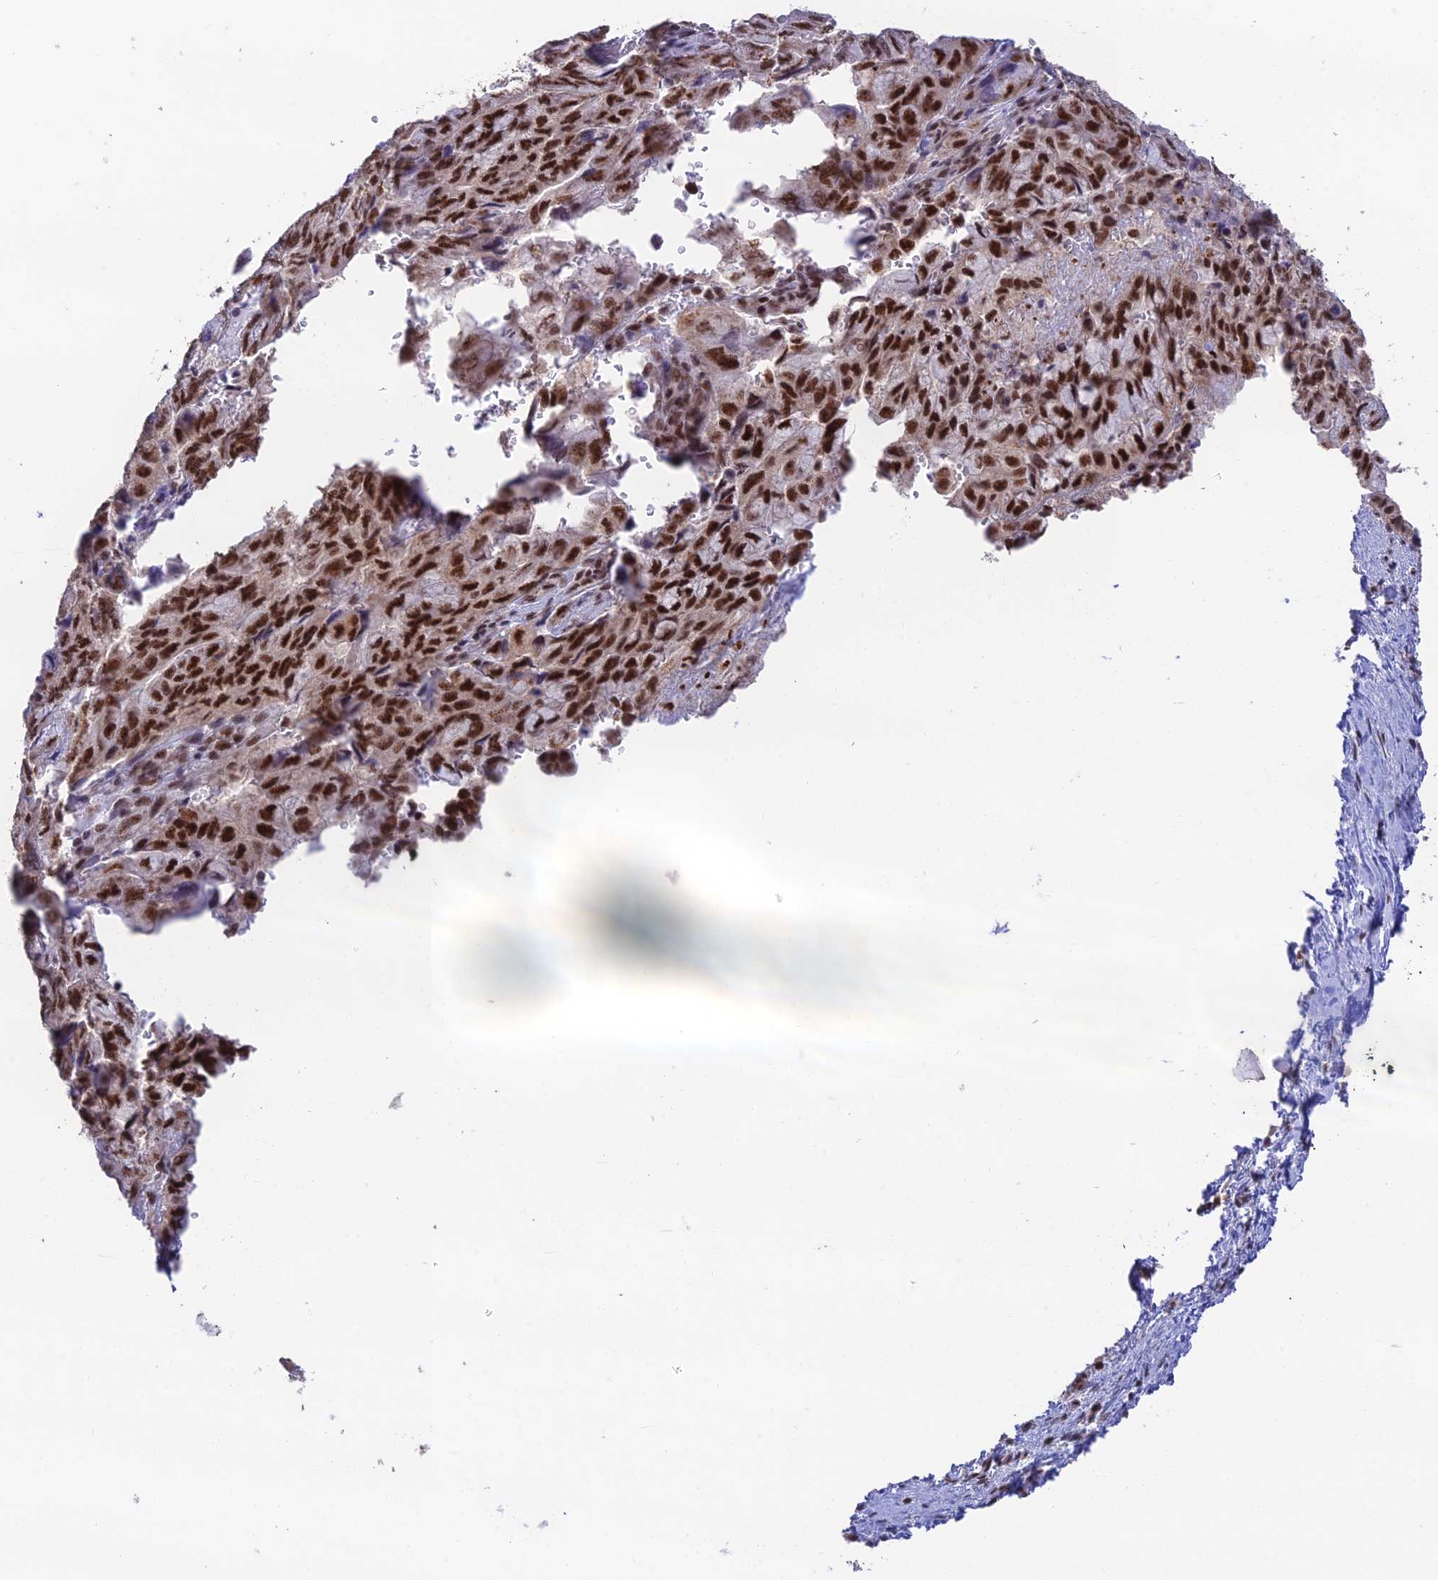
{"staining": {"intensity": "strong", "quantity": ">75%", "location": "nuclear"}, "tissue": "pancreatic cancer", "cell_type": "Tumor cells", "image_type": "cancer", "snomed": [{"axis": "morphology", "description": "Adenocarcinoma, NOS"}, {"axis": "topography", "description": "Pancreas"}], "caption": "Strong nuclear positivity is identified in approximately >75% of tumor cells in pancreatic cancer.", "gene": "THOC7", "patient": {"sex": "male", "age": 51}}